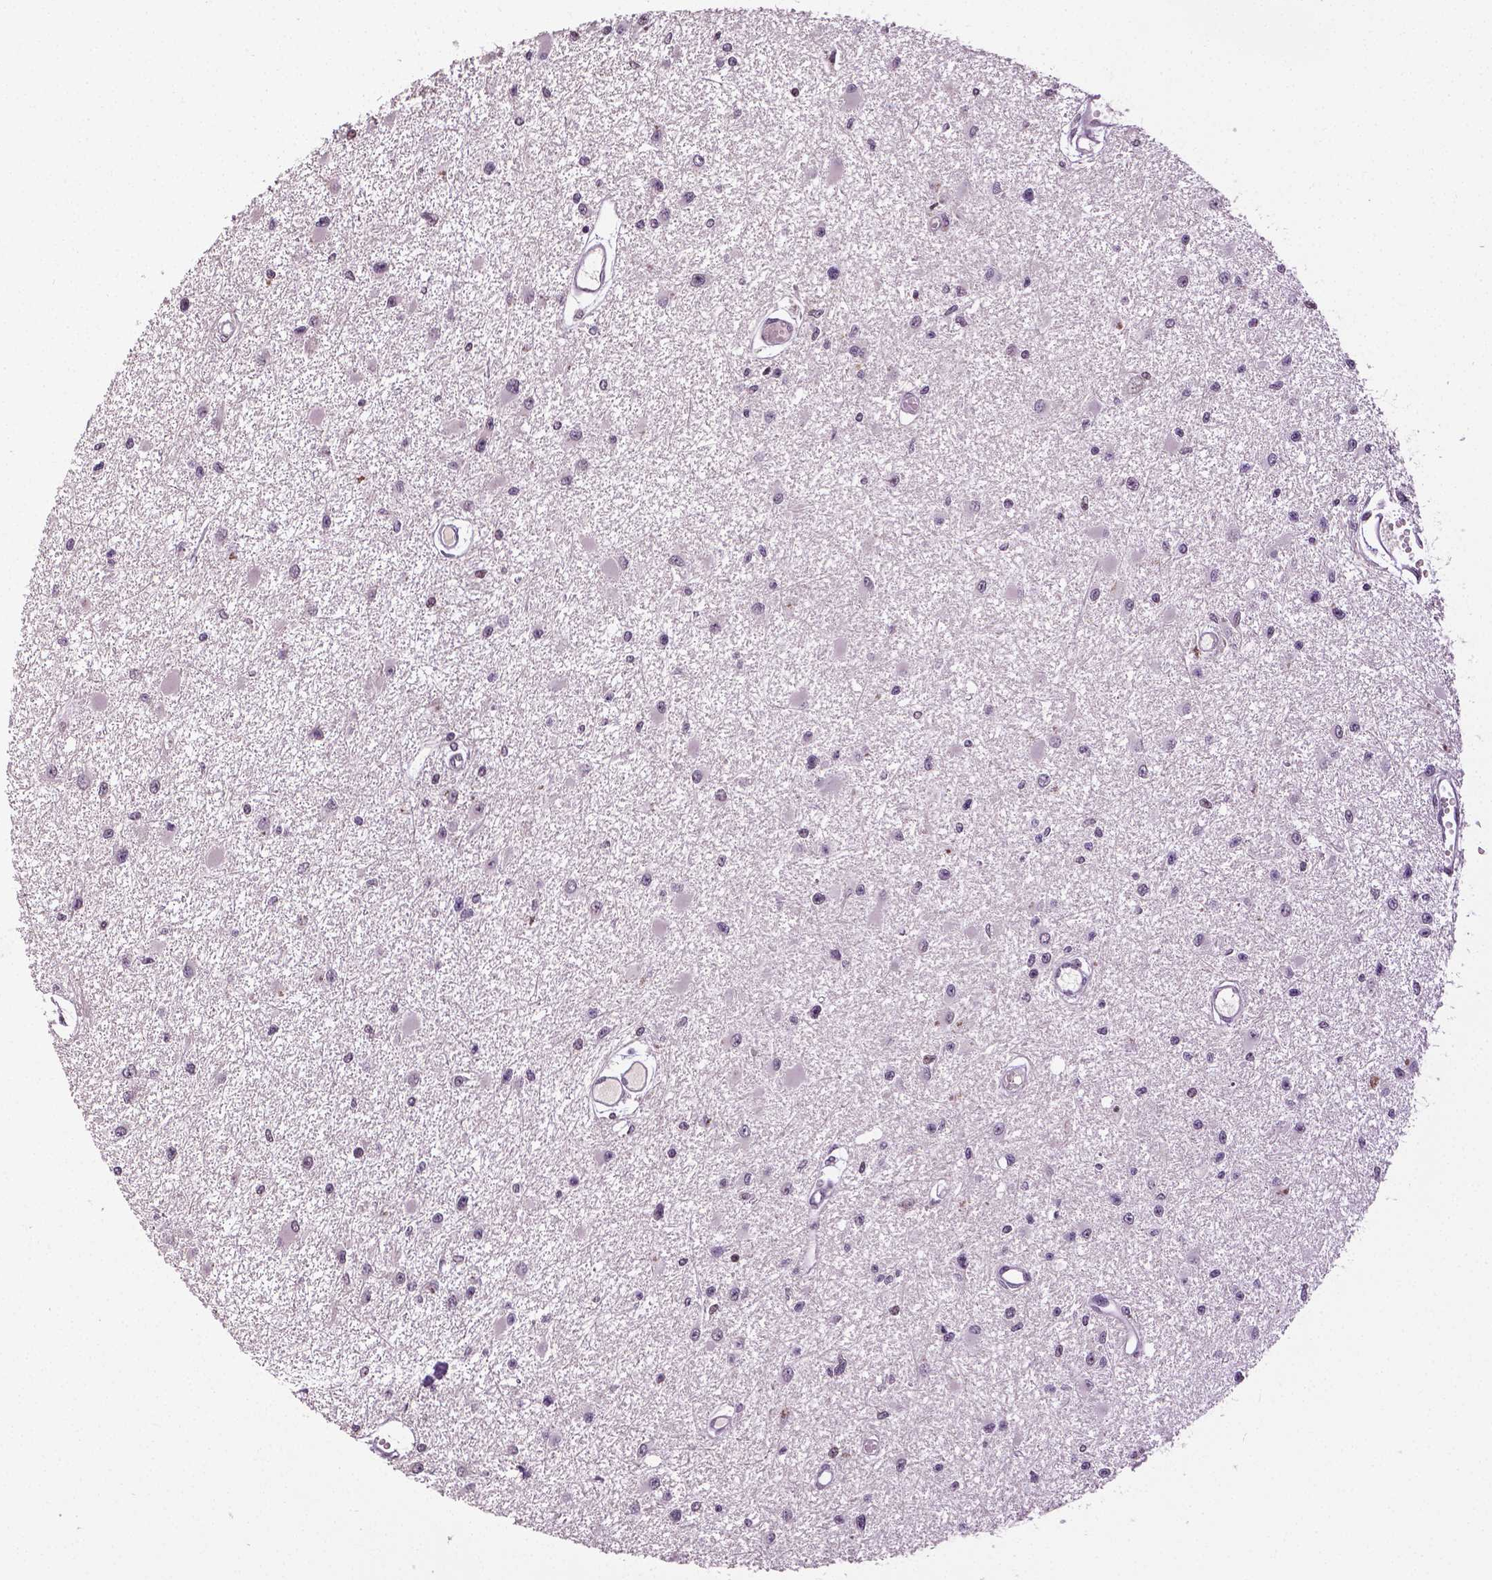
{"staining": {"intensity": "negative", "quantity": "none", "location": "none"}, "tissue": "glioma", "cell_type": "Tumor cells", "image_type": "cancer", "snomed": [{"axis": "morphology", "description": "Glioma, malignant, High grade"}, {"axis": "topography", "description": "Brain"}], "caption": "This is an immunohistochemistry (IHC) photomicrograph of malignant glioma (high-grade). There is no staining in tumor cells.", "gene": "DLX5", "patient": {"sex": "male", "age": 54}}